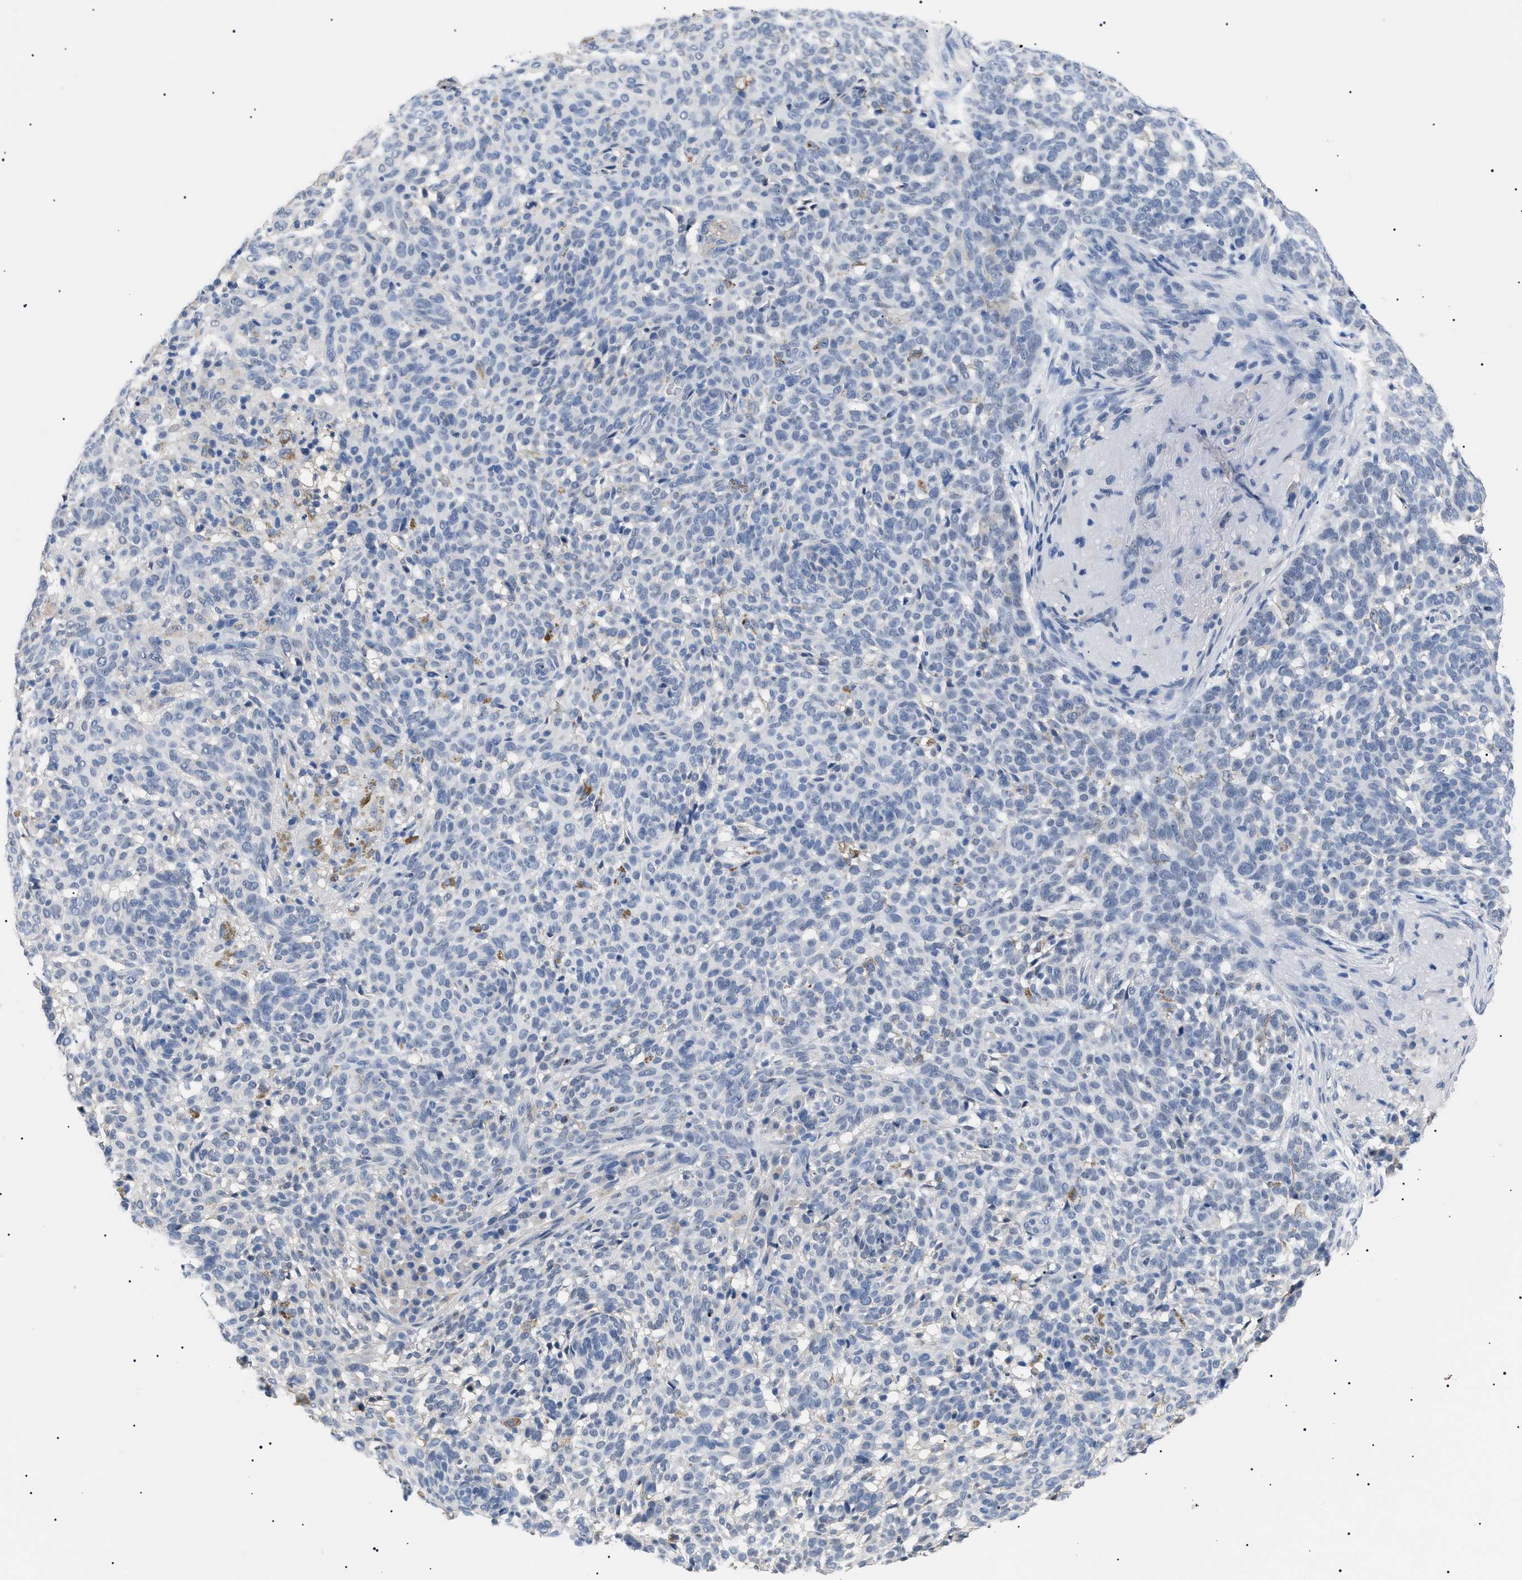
{"staining": {"intensity": "negative", "quantity": "none", "location": "none"}, "tissue": "skin cancer", "cell_type": "Tumor cells", "image_type": "cancer", "snomed": [{"axis": "morphology", "description": "Basal cell carcinoma"}, {"axis": "topography", "description": "Skin"}], "caption": "There is no significant positivity in tumor cells of skin cancer (basal cell carcinoma).", "gene": "PRRT2", "patient": {"sex": "male", "age": 85}}